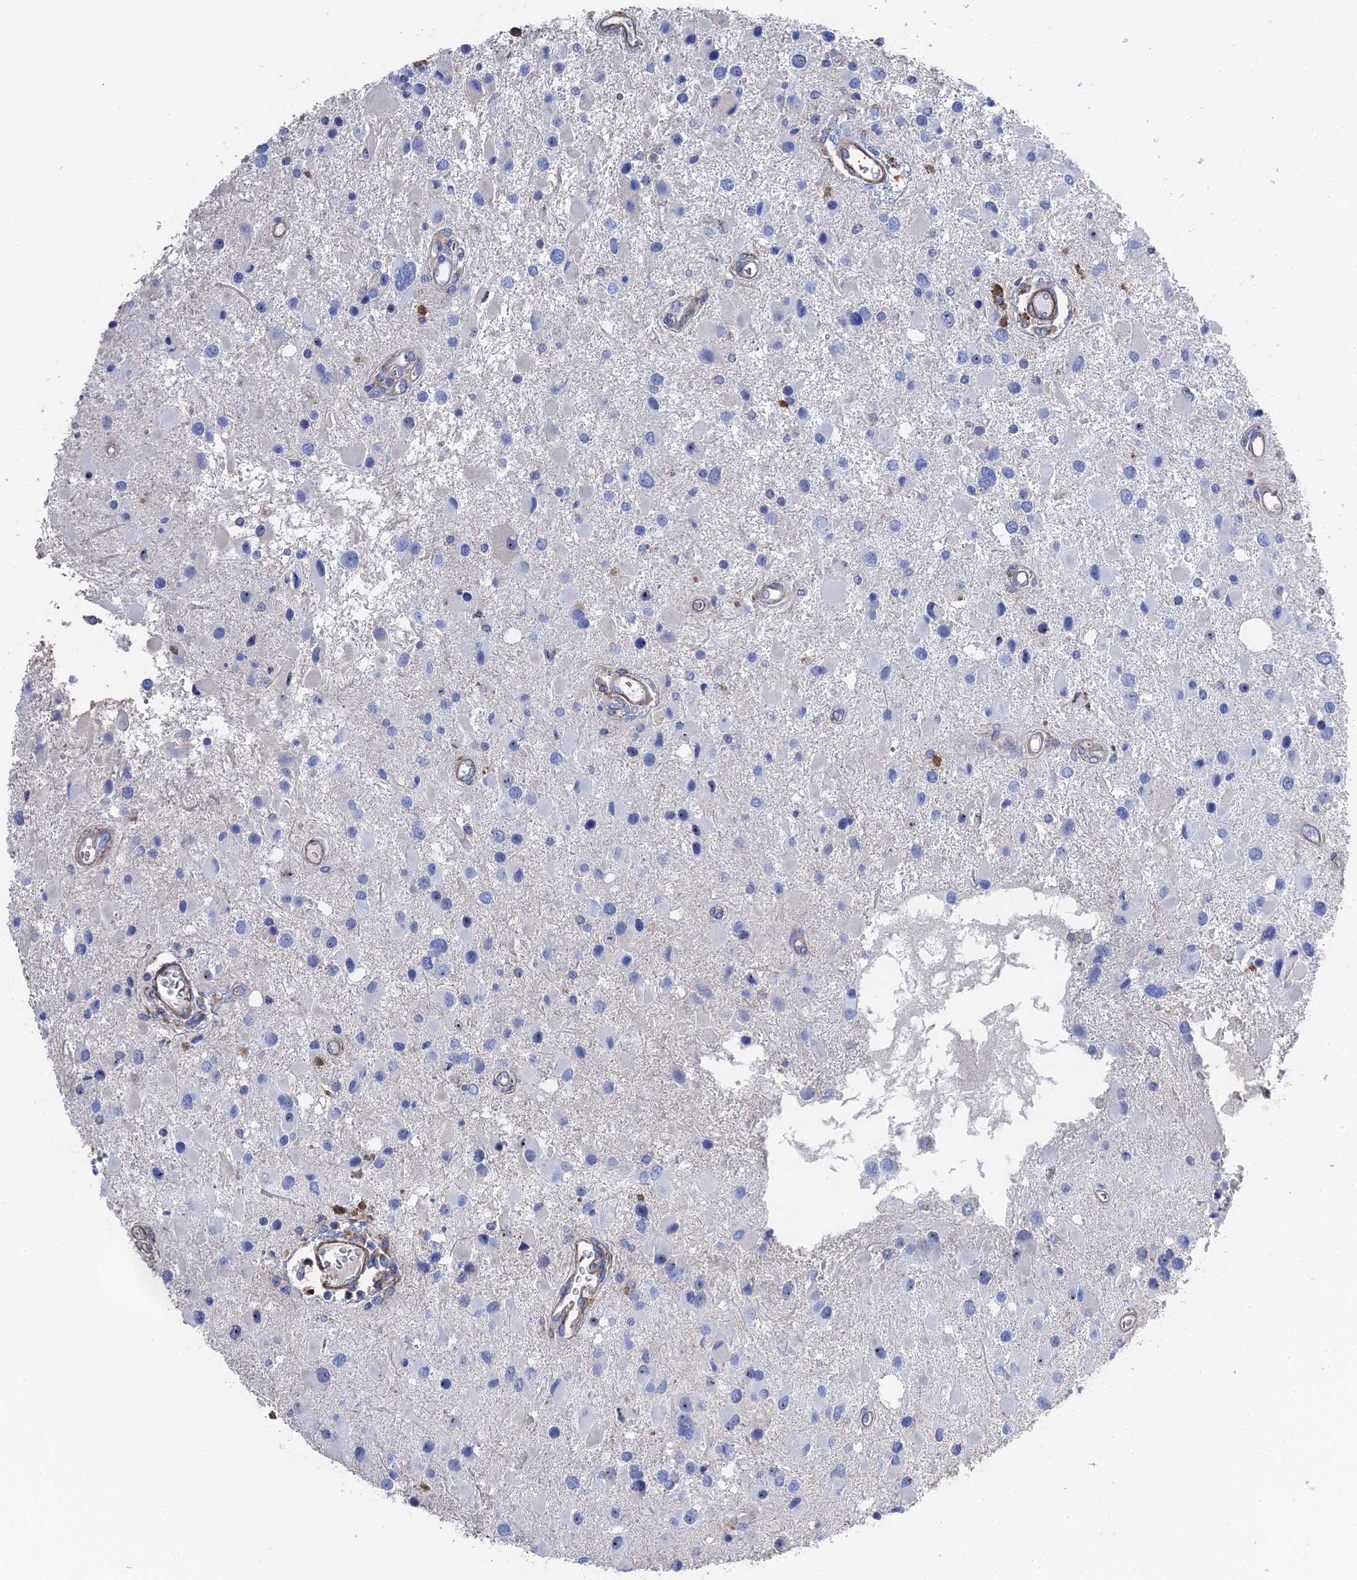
{"staining": {"intensity": "negative", "quantity": "none", "location": "none"}, "tissue": "glioma", "cell_type": "Tumor cells", "image_type": "cancer", "snomed": [{"axis": "morphology", "description": "Glioma, malignant, High grade"}, {"axis": "topography", "description": "Brain"}], "caption": "Malignant high-grade glioma stained for a protein using IHC shows no staining tumor cells.", "gene": "STRA6", "patient": {"sex": "male", "age": 53}}